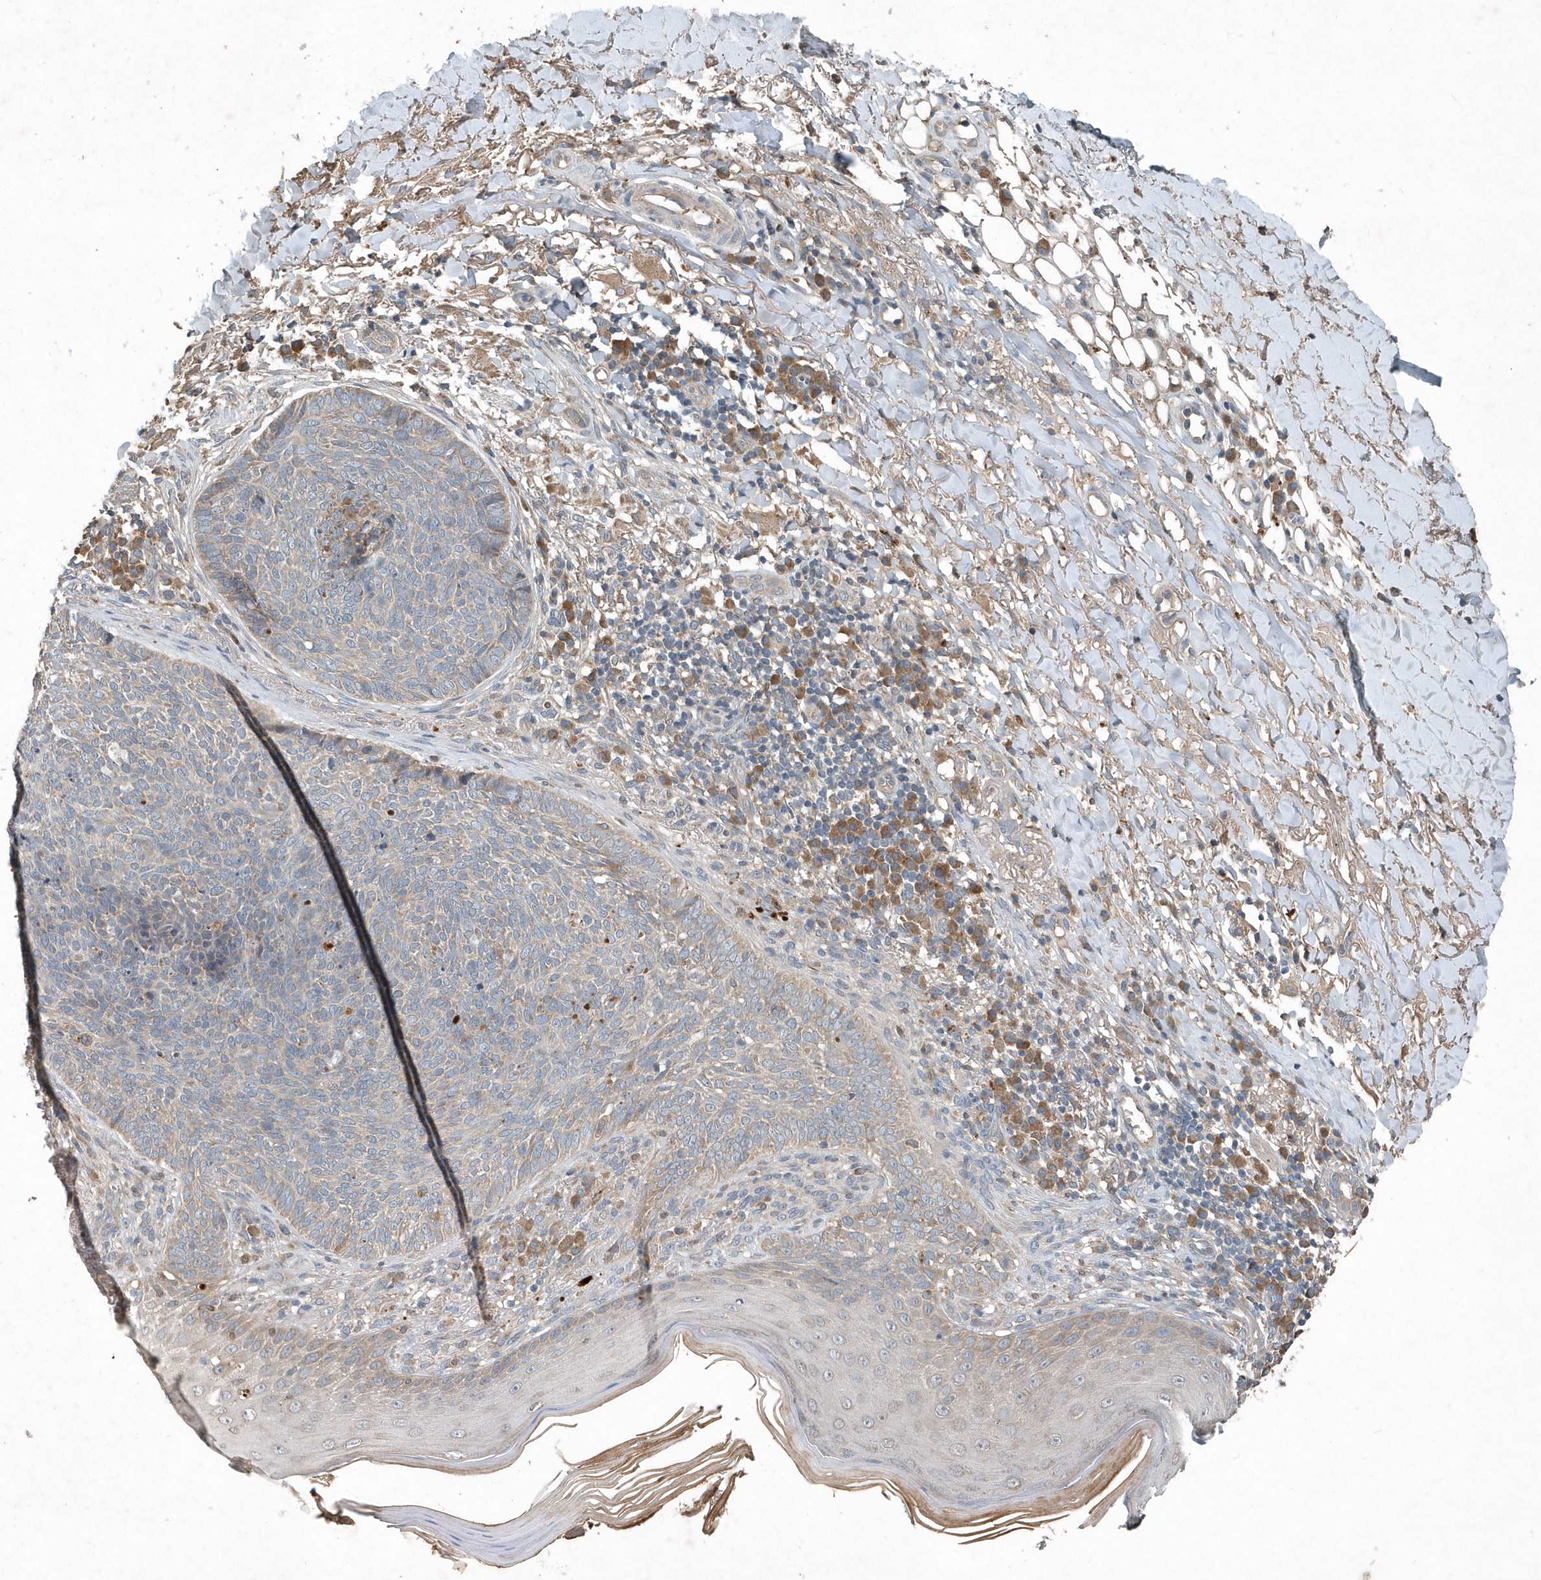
{"staining": {"intensity": "weak", "quantity": "25%-75%", "location": "cytoplasmic/membranous"}, "tissue": "skin cancer", "cell_type": "Tumor cells", "image_type": "cancer", "snomed": [{"axis": "morphology", "description": "Basal cell carcinoma"}, {"axis": "topography", "description": "Skin"}], "caption": "Immunohistochemistry of skin basal cell carcinoma reveals low levels of weak cytoplasmic/membranous positivity in approximately 25%-75% of tumor cells.", "gene": "SCFD2", "patient": {"sex": "male", "age": 85}}